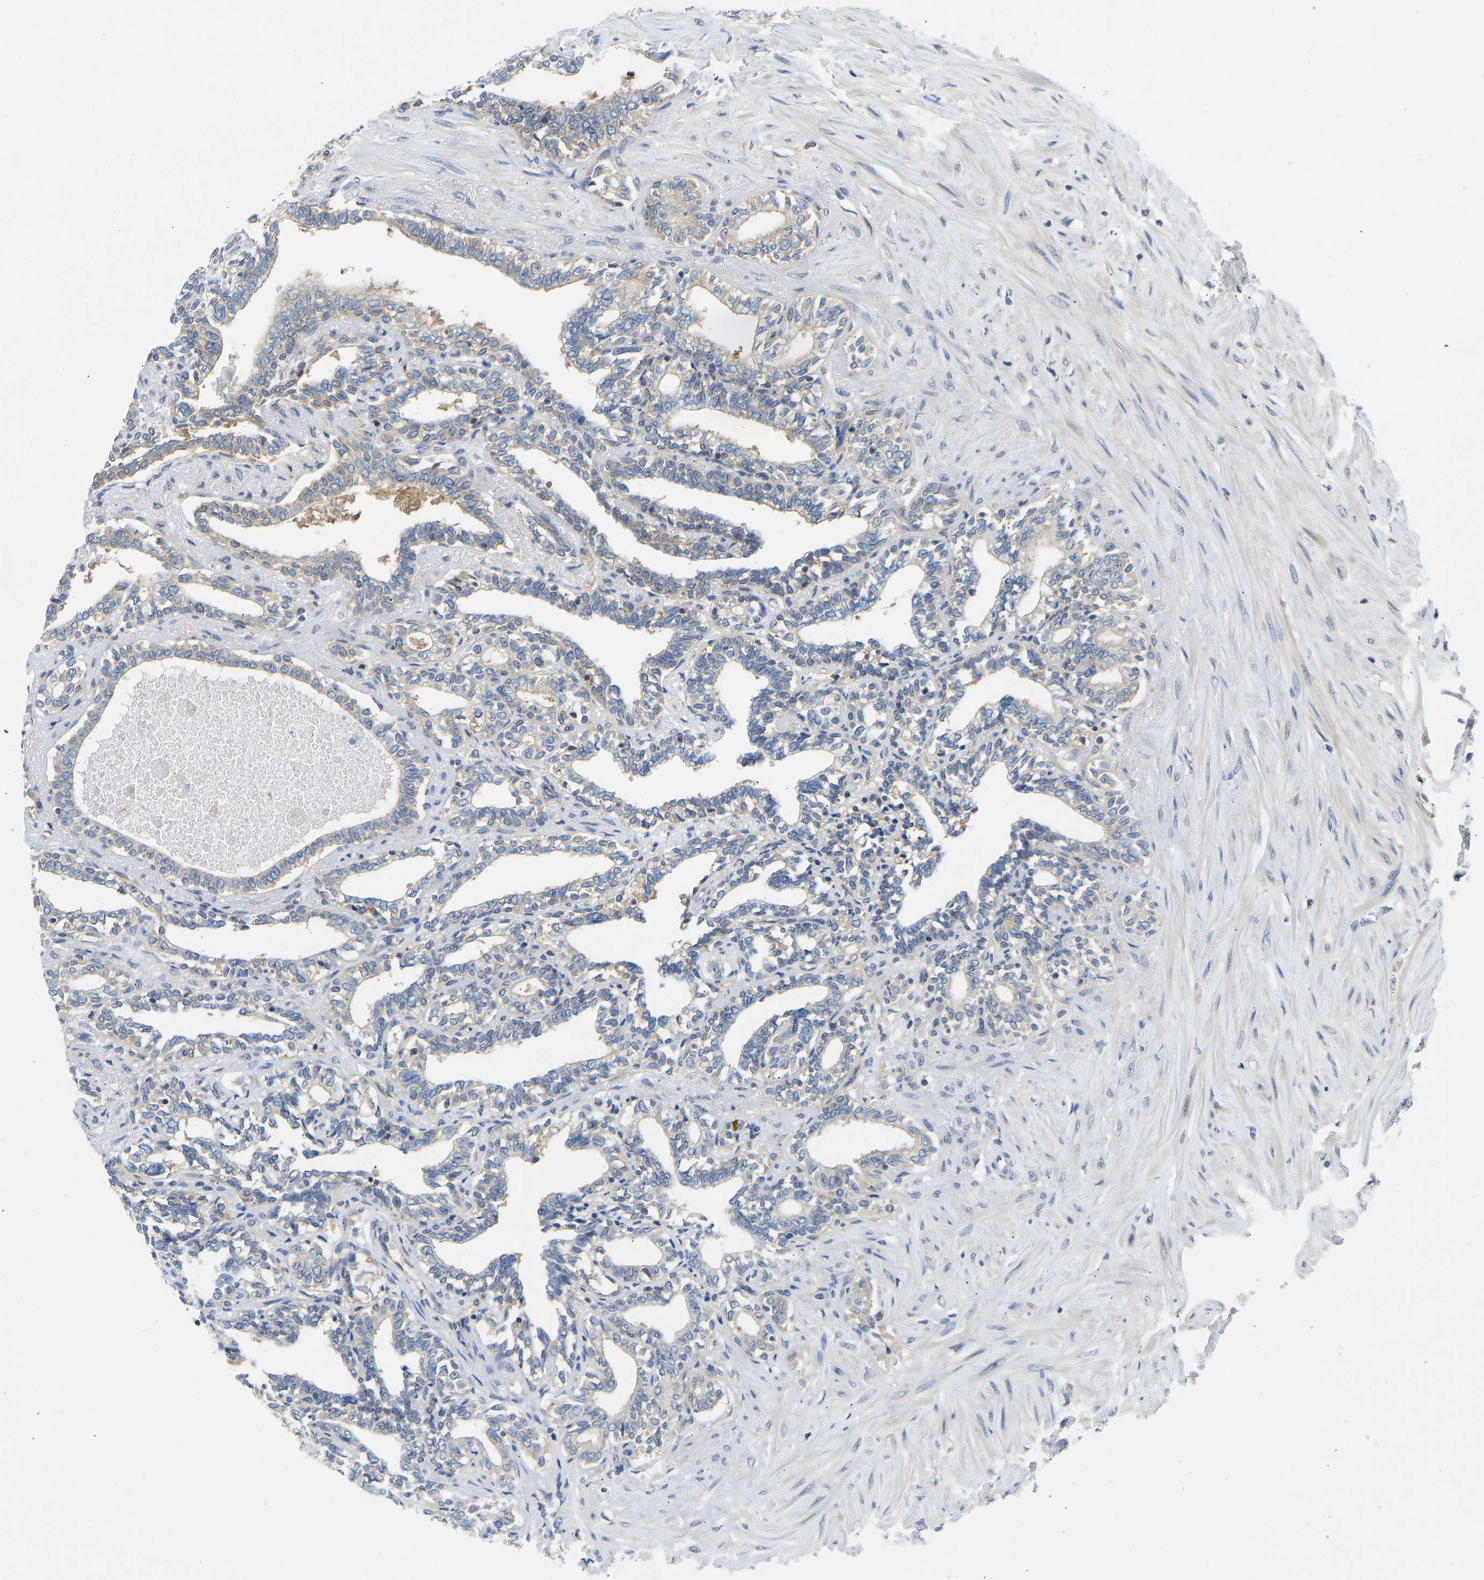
{"staining": {"intensity": "weak", "quantity": "<25%", "location": "cytoplasmic/membranous"}, "tissue": "seminal vesicle", "cell_type": "Glandular cells", "image_type": "normal", "snomed": [{"axis": "morphology", "description": "Normal tissue, NOS"}, {"axis": "morphology", "description": "Adenocarcinoma, High grade"}, {"axis": "topography", "description": "Prostate"}, {"axis": "topography", "description": "Seminal veicle"}], "caption": "Immunohistochemical staining of normal seminal vesicle exhibits no significant positivity in glandular cells. Brightfield microscopy of immunohistochemistry (IHC) stained with DAB (3,3'-diaminobenzidine) (brown) and hematoxylin (blue), captured at high magnification.", "gene": "PPP3CA", "patient": {"sex": "male", "age": 55}}